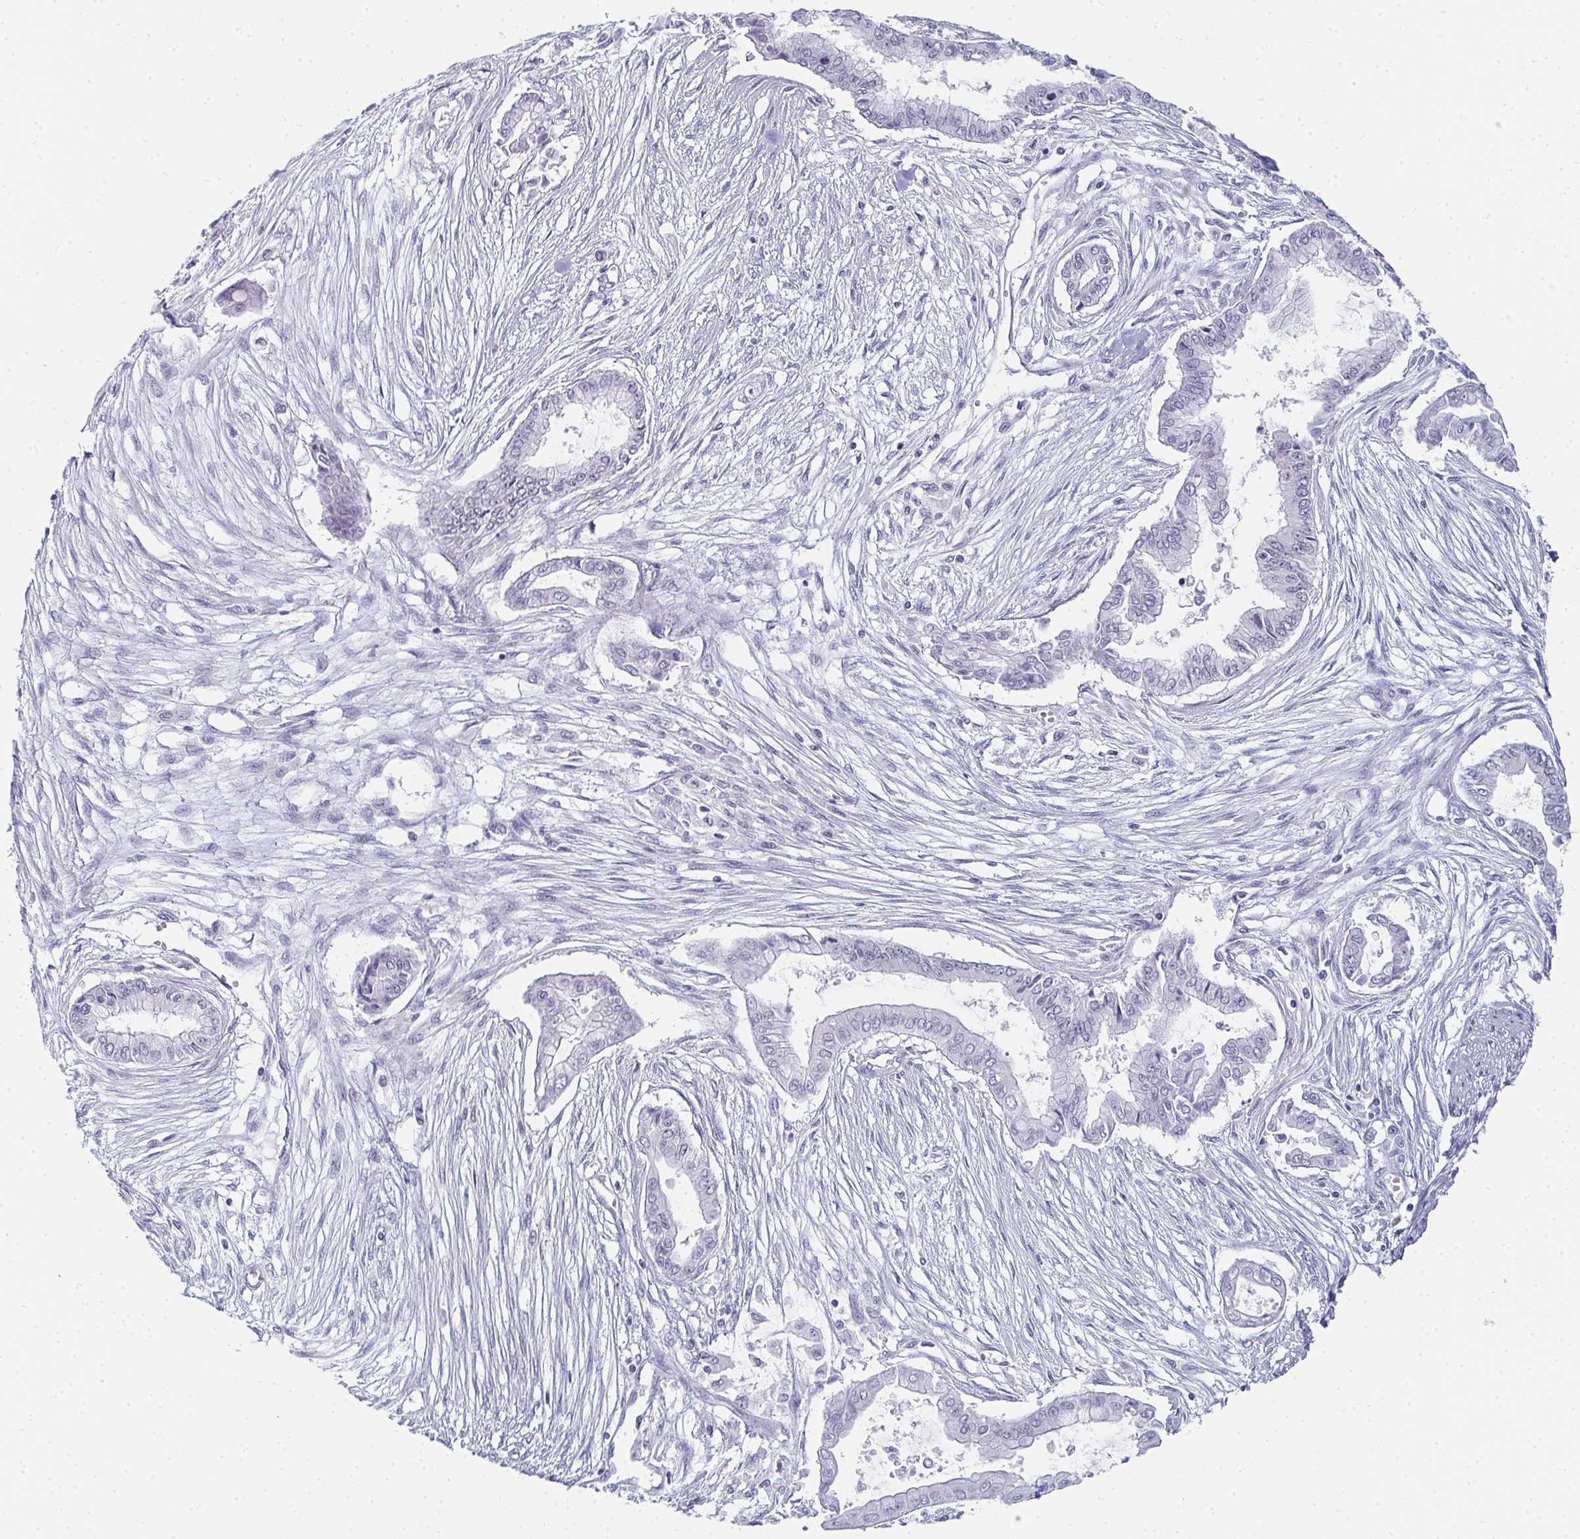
{"staining": {"intensity": "negative", "quantity": "none", "location": "none"}, "tissue": "pancreatic cancer", "cell_type": "Tumor cells", "image_type": "cancer", "snomed": [{"axis": "morphology", "description": "Adenocarcinoma, NOS"}, {"axis": "topography", "description": "Pancreas"}], "caption": "Photomicrograph shows no protein staining in tumor cells of adenocarcinoma (pancreatic) tissue. Brightfield microscopy of IHC stained with DAB (brown) and hematoxylin (blue), captured at high magnification.", "gene": "PYCR3", "patient": {"sex": "female", "age": 68}}